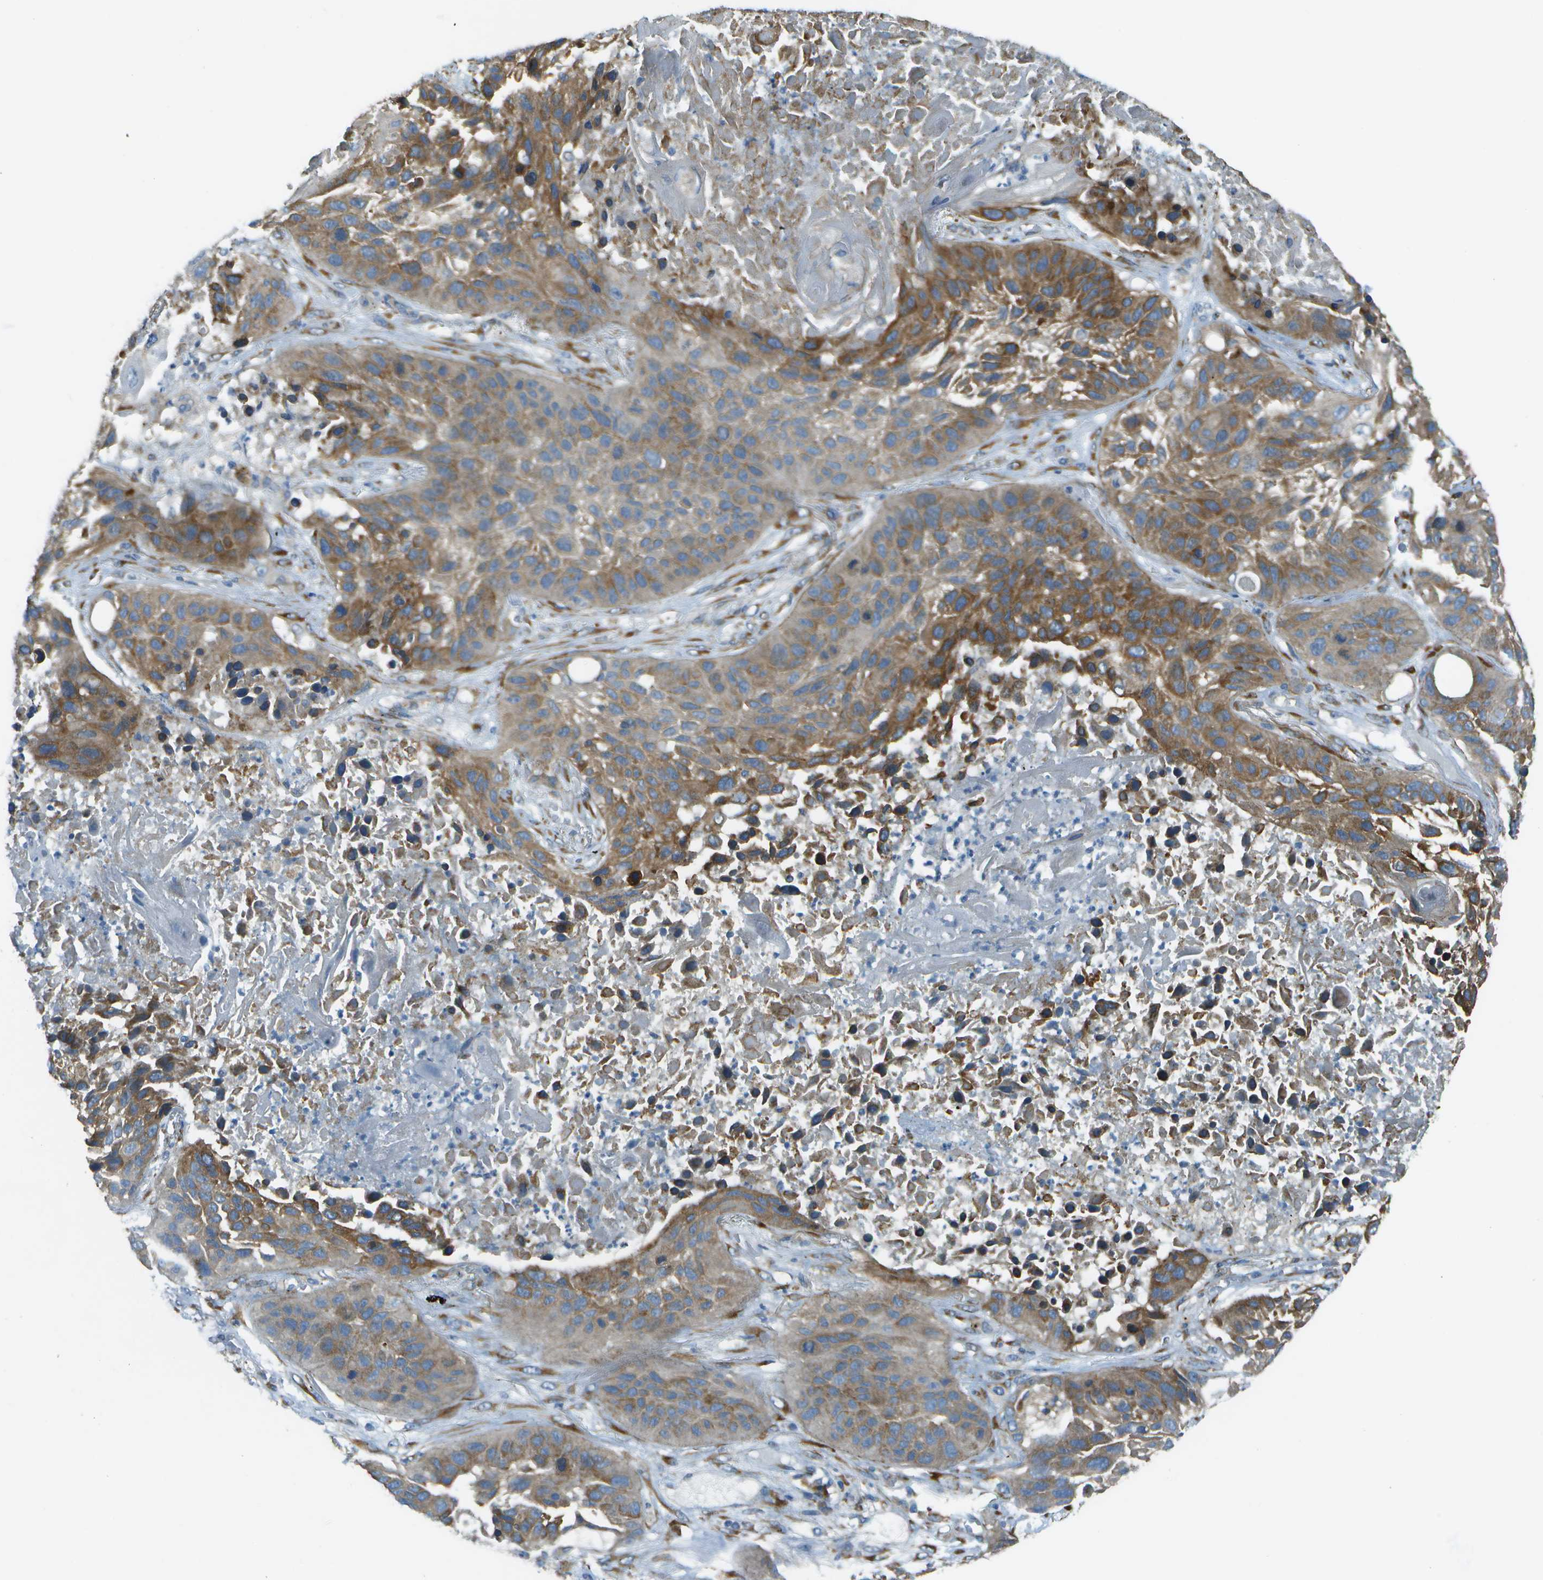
{"staining": {"intensity": "moderate", "quantity": ">75%", "location": "cytoplasmic/membranous"}, "tissue": "lung cancer", "cell_type": "Tumor cells", "image_type": "cancer", "snomed": [{"axis": "morphology", "description": "Squamous cell carcinoma, NOS"}, {"axis": "topography", "description": "Lung"}], "caption": "Lung squamous cell carcinoma stained with immunohistochemistry (IHC) demonstrates moderate cytoplasmic/membranous staining in approximately >75% of tumor cells. (brown staining indicates protein expression, while blue staining denotes nuclei).", "gene": "KCTD3", "patient": {"sex": "male", "age": 57}}